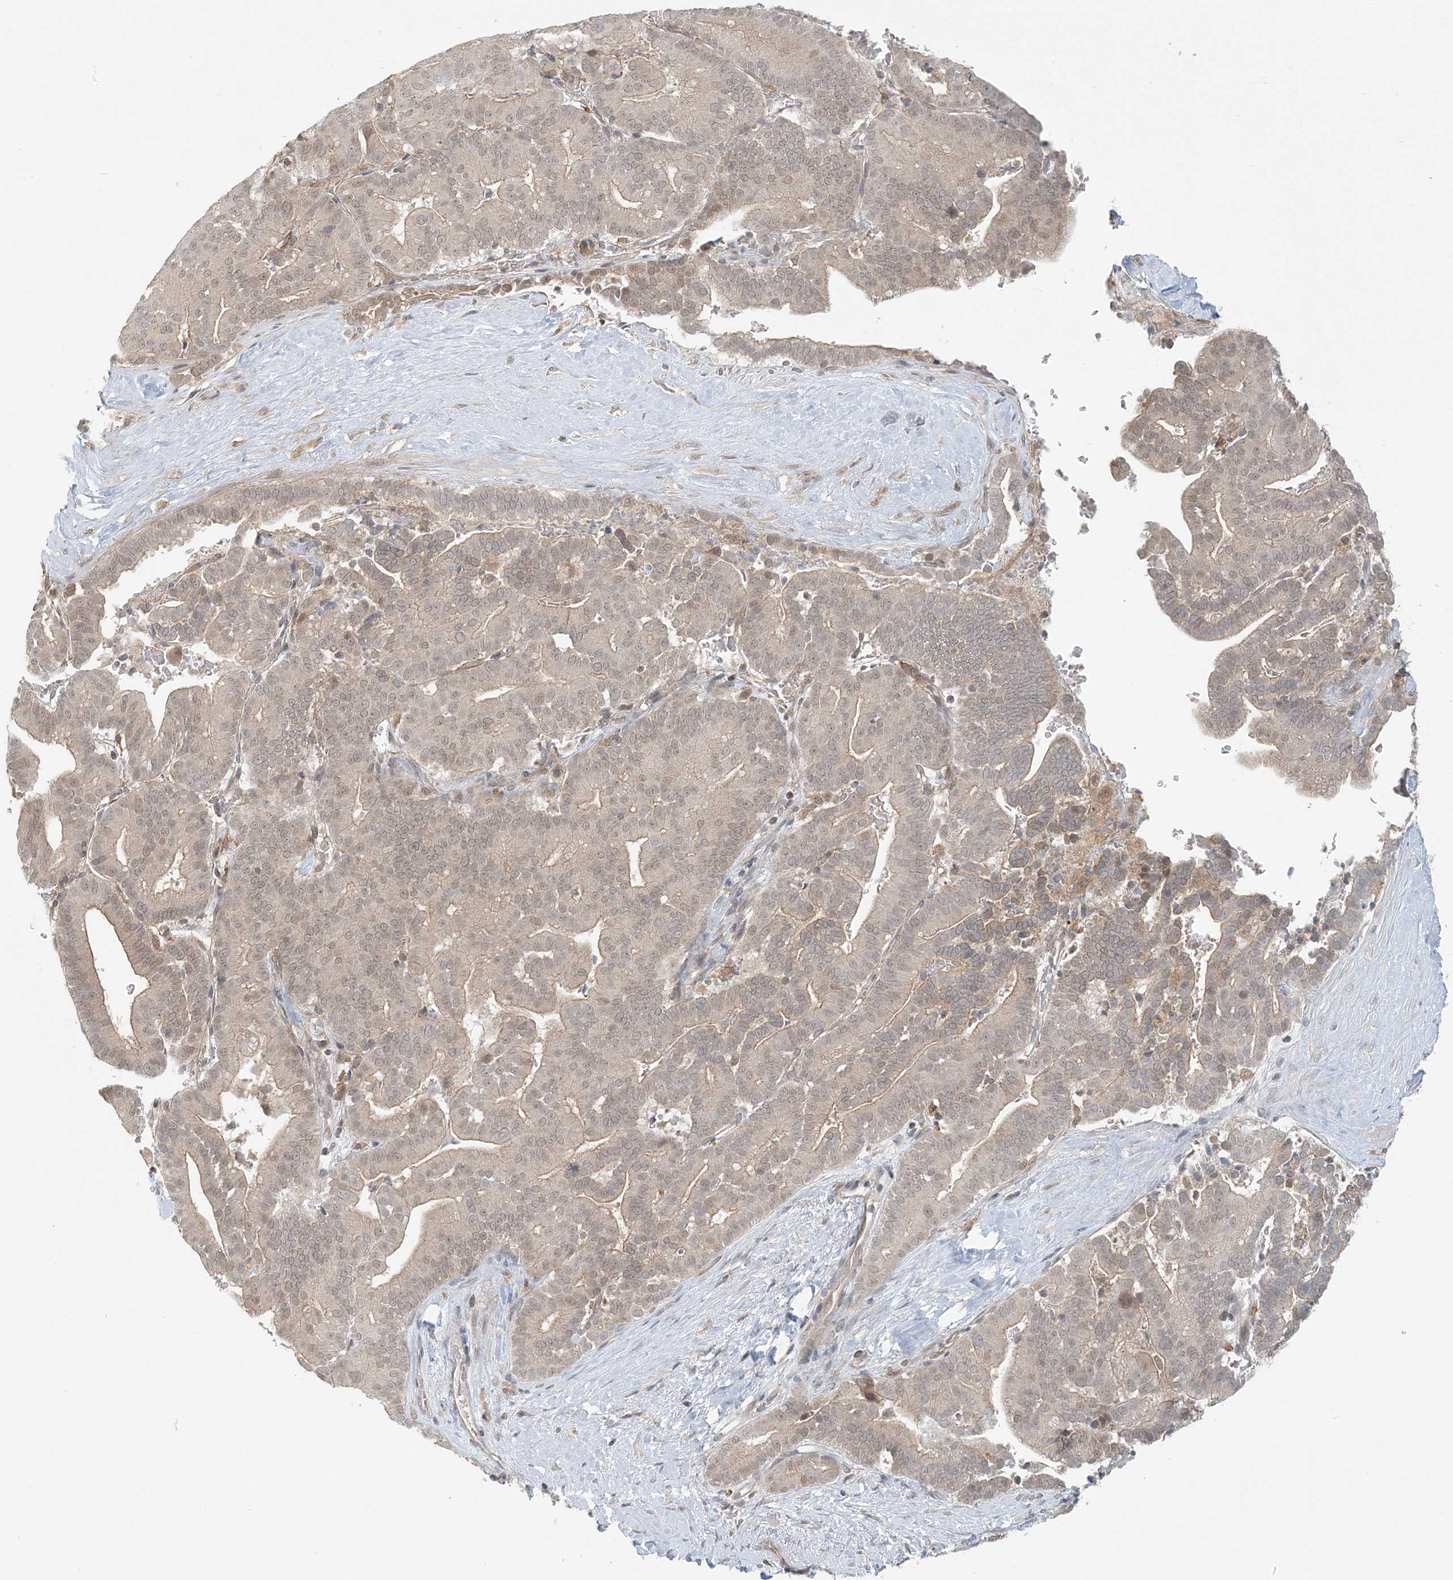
{"staining": {"intensity": "weak", "quantity": "<25%", "location": "cytoplasmic/membranous"}, "tissue": "liver cancer", "cell_type": "Tumor cells", "image_type": "cancer", "snomed": [{"axis": "morphology", "description": "Cholangiocarcinoma"}, {"axis": "topography", "description": "Liver"}], "caption": "High power microscopy photomicrograph of an immunohistochemistry (IHC) image of liver cholangiocarcinoma, revealing no significant positivity in tumor cells. (DAB IHC, high magnification).", "gene": "OBI1", "patient": {"sex": "female", "age": 75}}